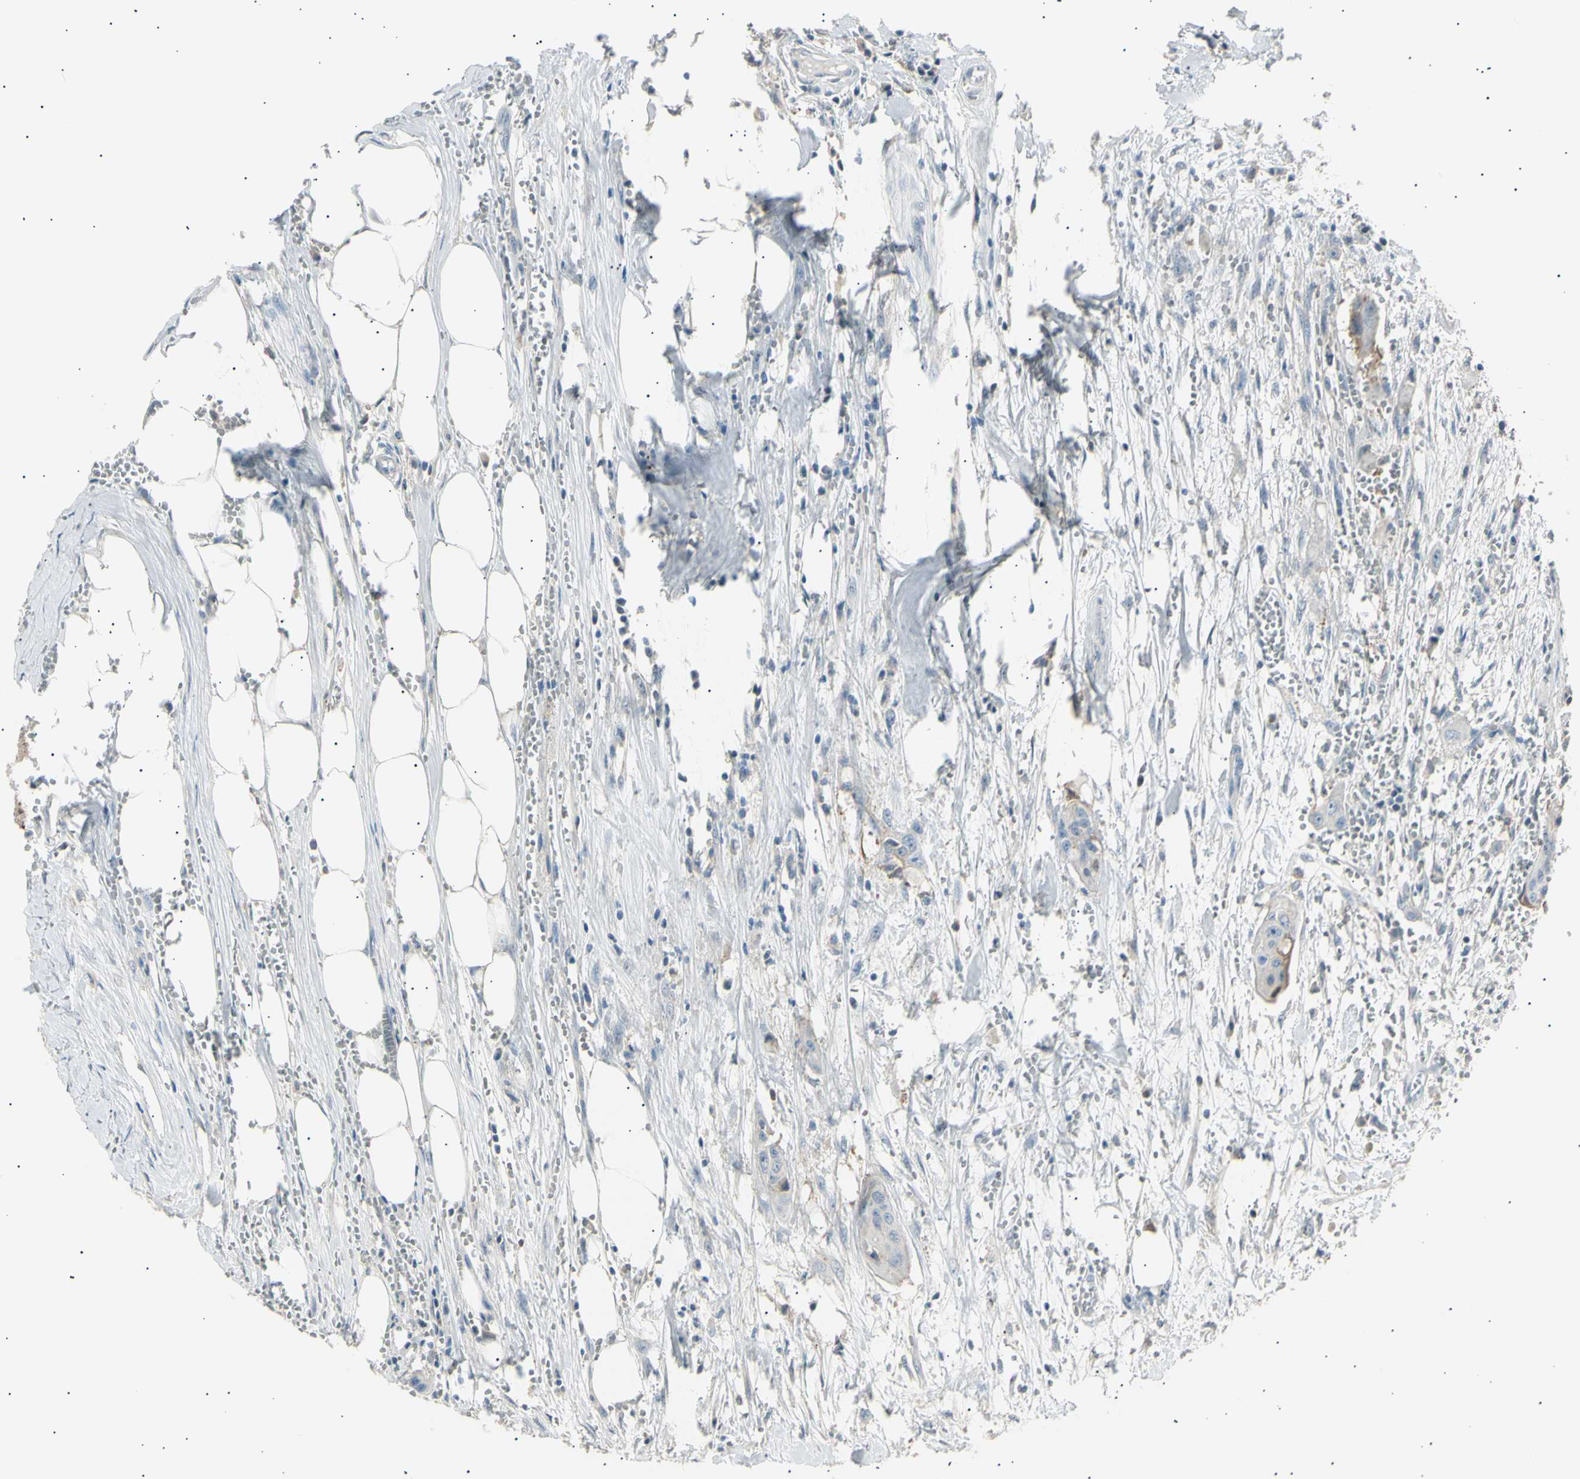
{"staining": {"intensity": "weak", "quantity": "<25%", "location": "cytoplasmic/membranous"}, "tissue": "colorectal cancer", "cell_type": "Tumor cells", "image_type": "cancer", "snomed": [{"axis": "morphology", "description": "Adenocarcinoma, NOS"}, {"axis": "topography", "description": "Colon"}], "caption": "Colorectal cancer (adenocarcinoma) was stained to show a protein in brown. There is no significant positivity in tumor cells. (DAB immunohistochemistry with hematoxylin counter stain).", "gene": "LHPP", "patient": {"sex": "female", "age": 57}}